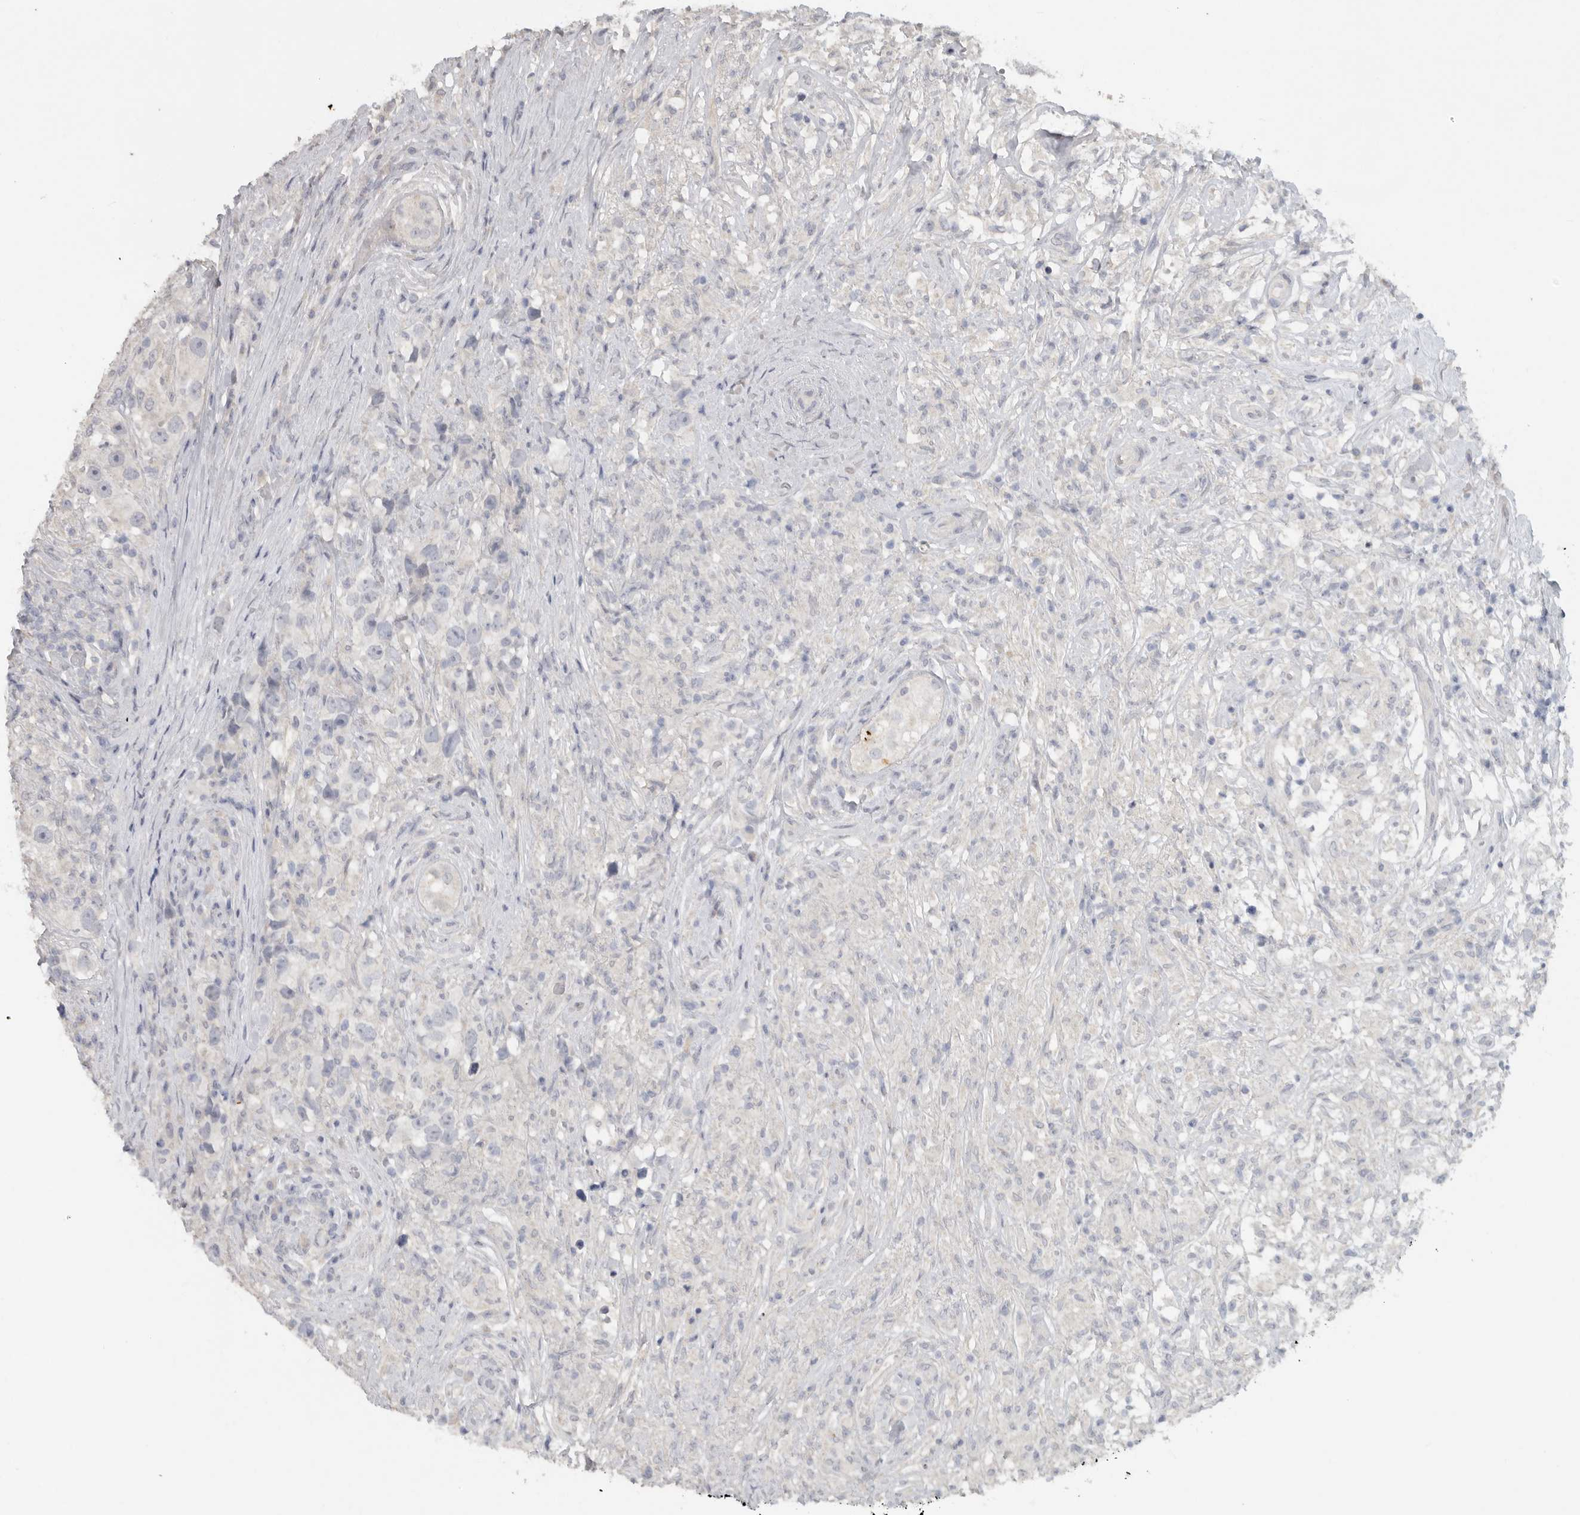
{"staining": {"intensity": "negative", "quantity": "none", "location": "none"}, "tissue": "testis cancer", "cell_type": "Tumor cells", "image_type": "cancer", "snomed": [{"axis": "morphology", "description": "Seminoma, NOS"}, {"axis": "topography", "description": "Testis"}], "caption": "Tumor cells show no significant positivity in testis cancer.", "gene": "REG4", "patient": {"sex": "male", "age": 49}}